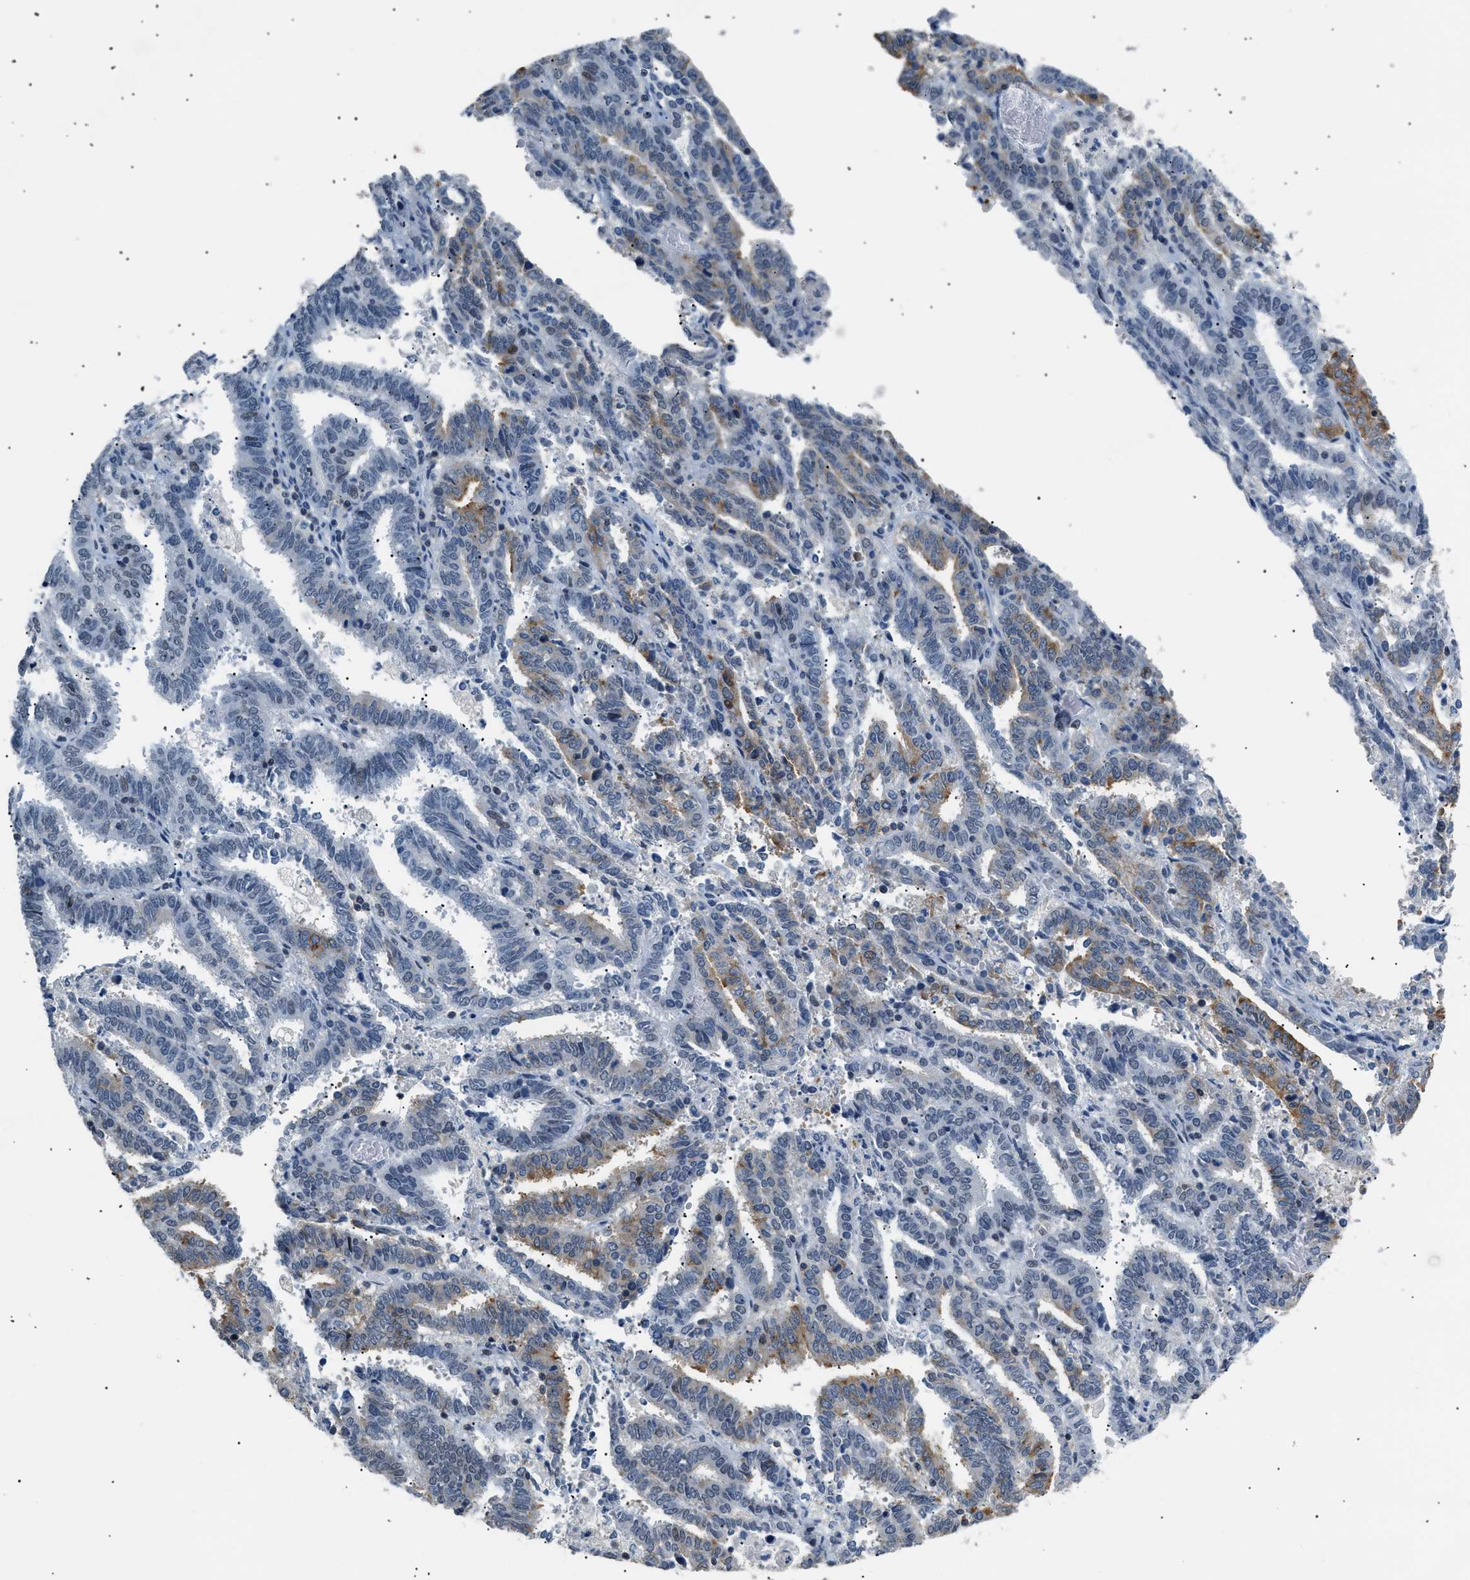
{"staining": {"intensity": "moderate", "quantity": "<25%", "location": "cytoplasmic/membranous"}, "tissue": "endometrial cancer", "cell_type": "Tumor cells", "image_type": "cancer", "snomed": [{"axis": "morphology", "description": "Adenocarcinoma, NOS"}, {"axis": "topography", "description": "Uterus"}], "caption": "Immunohistochemistry micrograph of human endometrial cancer stained for a protein (brown), which shows low levels of moderate cytoplasmic/membranous expression in approximately <25% of tumor cells.", "gene": "KCNC3", "patient": {"sex": "female", "age": 83}}